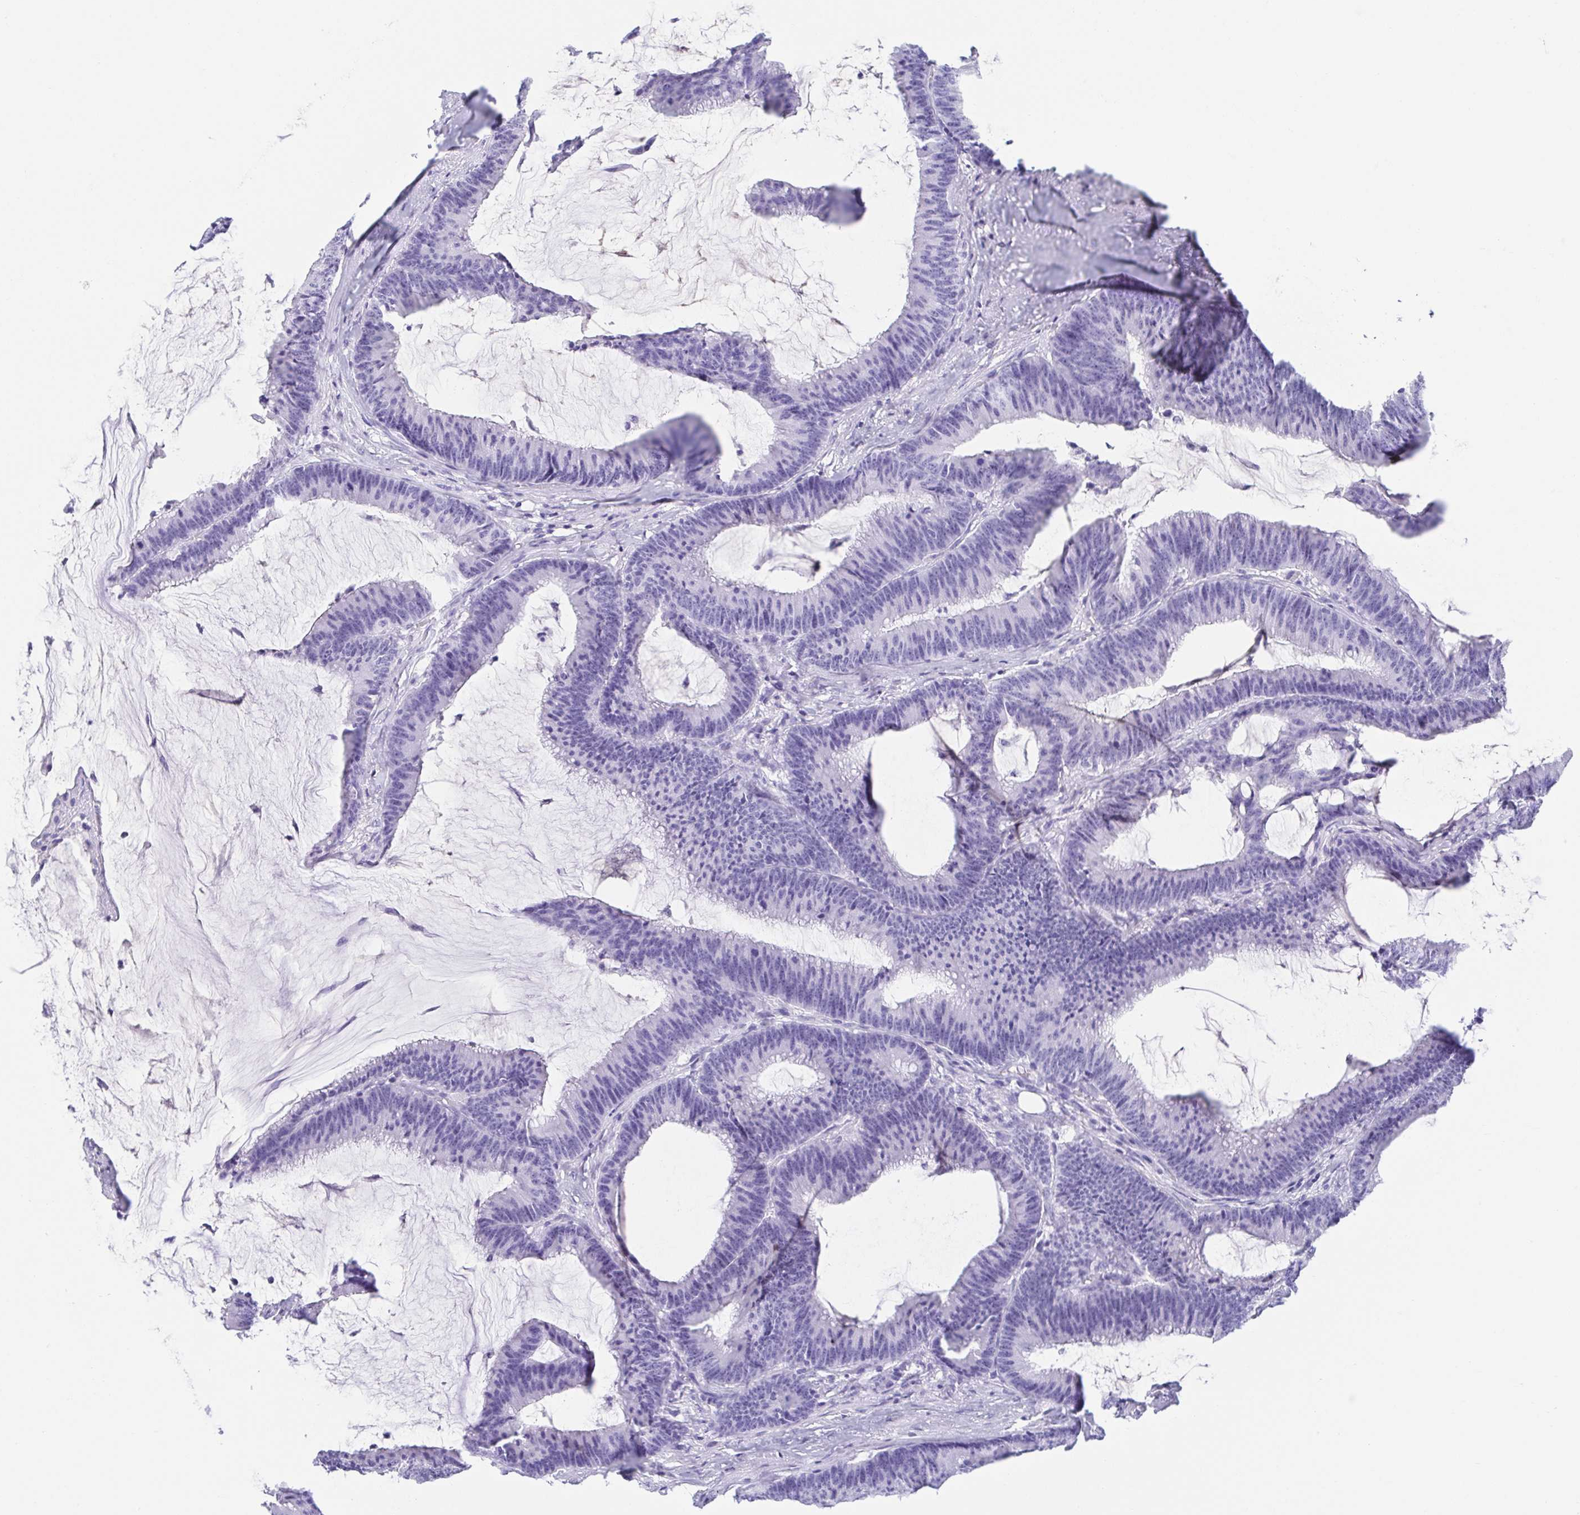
{"staining": {"intensity": "negative", "quantity": "none", "location": "none"}, "tissue": "colorectal cancer", "cell_type": "Tumor cells", "image_type": "cancer", "snomed": [{"axis": "morphology", "description": "Adenocarcinoma, NOS"}, {"axis": "topography", "description": "Colon"}], "caption": "The histopathology image demonstrates no significant expression in tumor cells of colorectal adenocarcinoma.", "gene": "GKN1", "patient": {"sex": "female", "age": 78}}